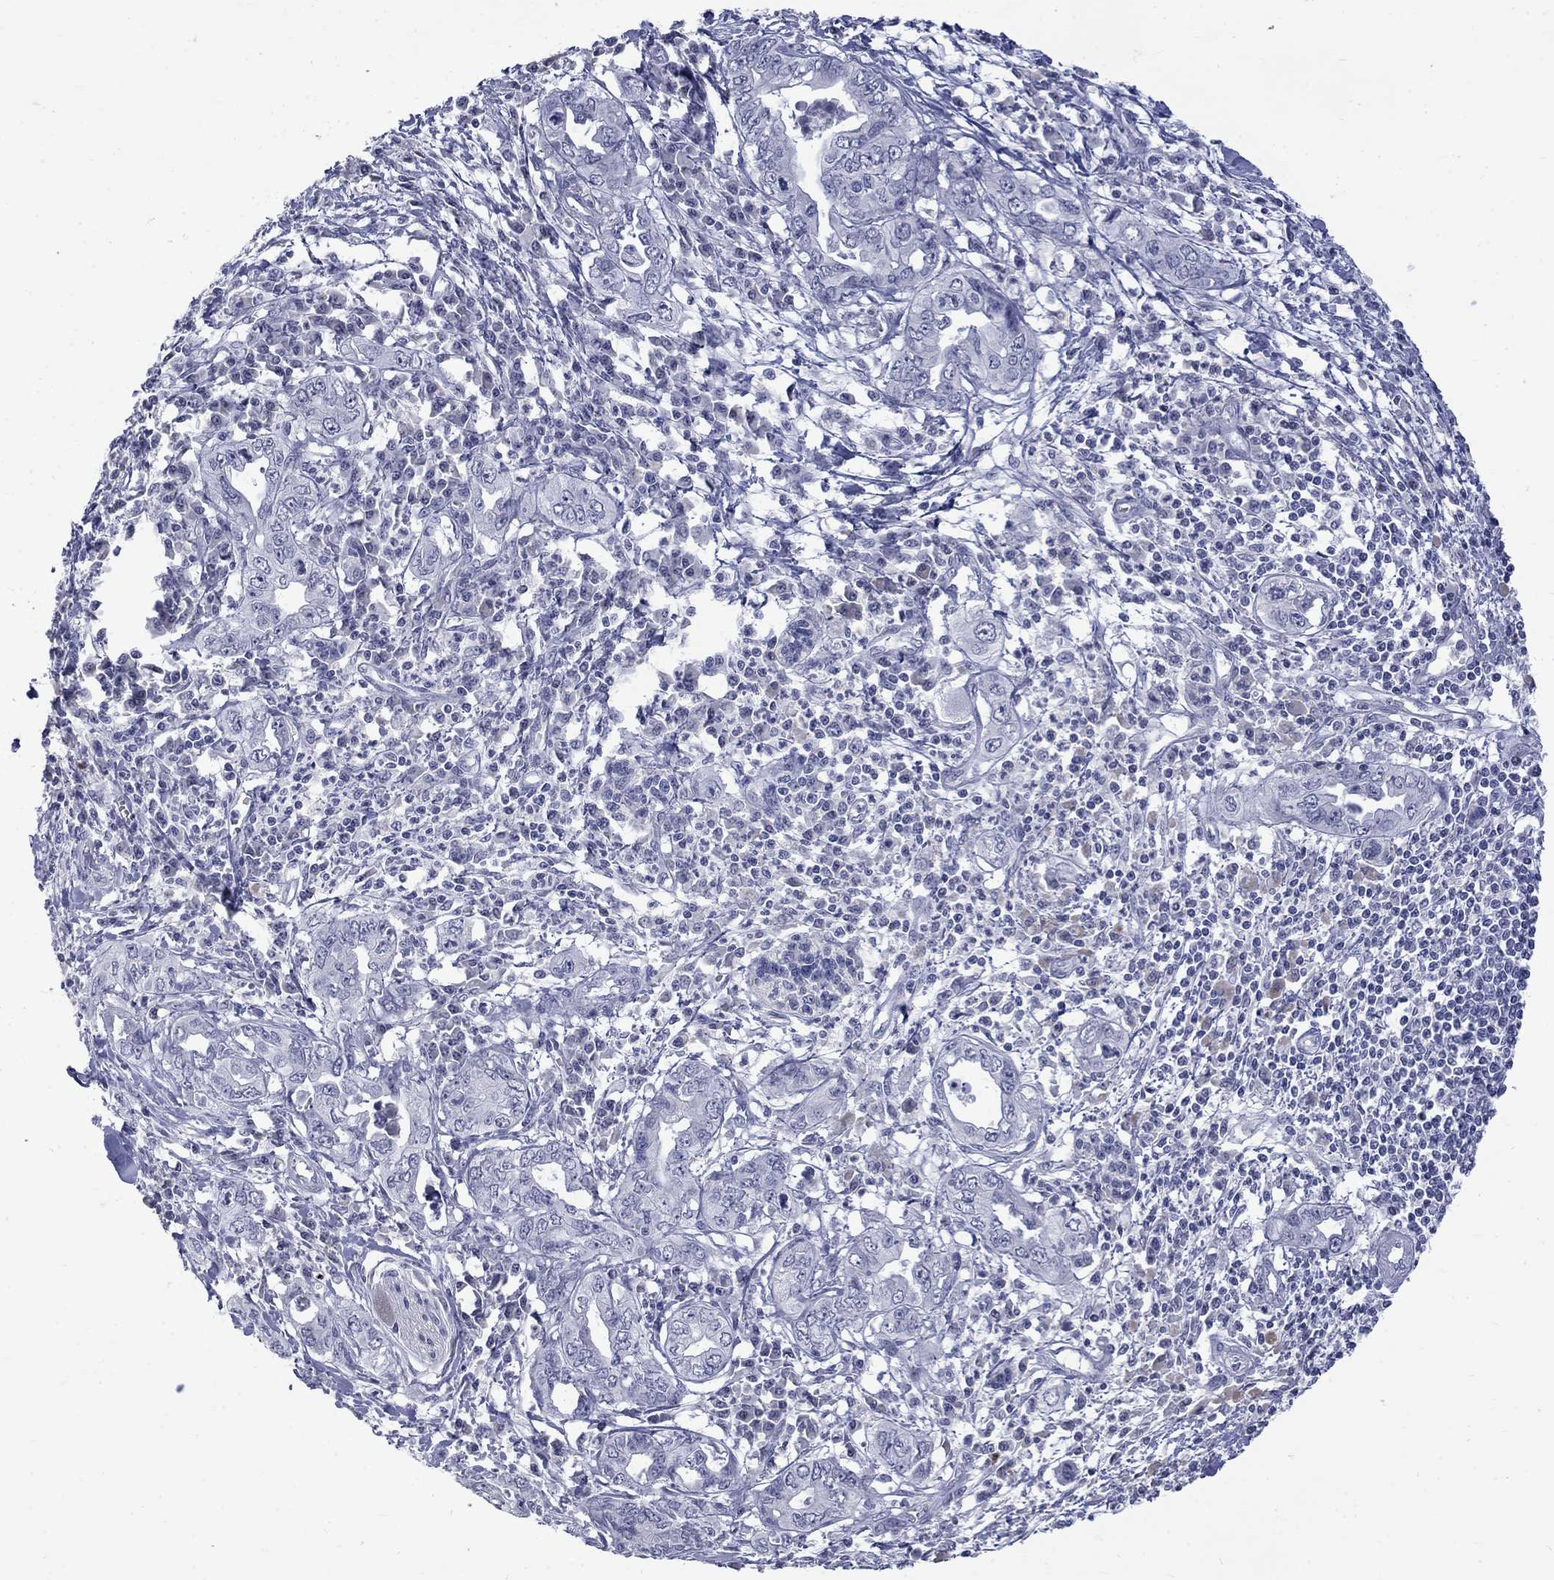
{"staining": {"intensity": "negative", "quantity": "none", "location": "none"}, "tissue": "pancreatic cancer", "cell_type": "Tumor cells", "image_type": "cancer", "snomed": [{"axis": "morphology", "description": "Adenocarcinoma, NOS"}, {"axis": "topography", "description": "Pancreas"}], "caption": "Immunohistochemistry (IHC) photomicrograph of pancreatic cancer stained for a protein (brown), which reveals no staining in tumor cells. (Immunohistochemistry (IHC), brightfield microscopy, high magnification).", "gene": "CTNND2", "patient": {"sex": "male", "age": 68}}